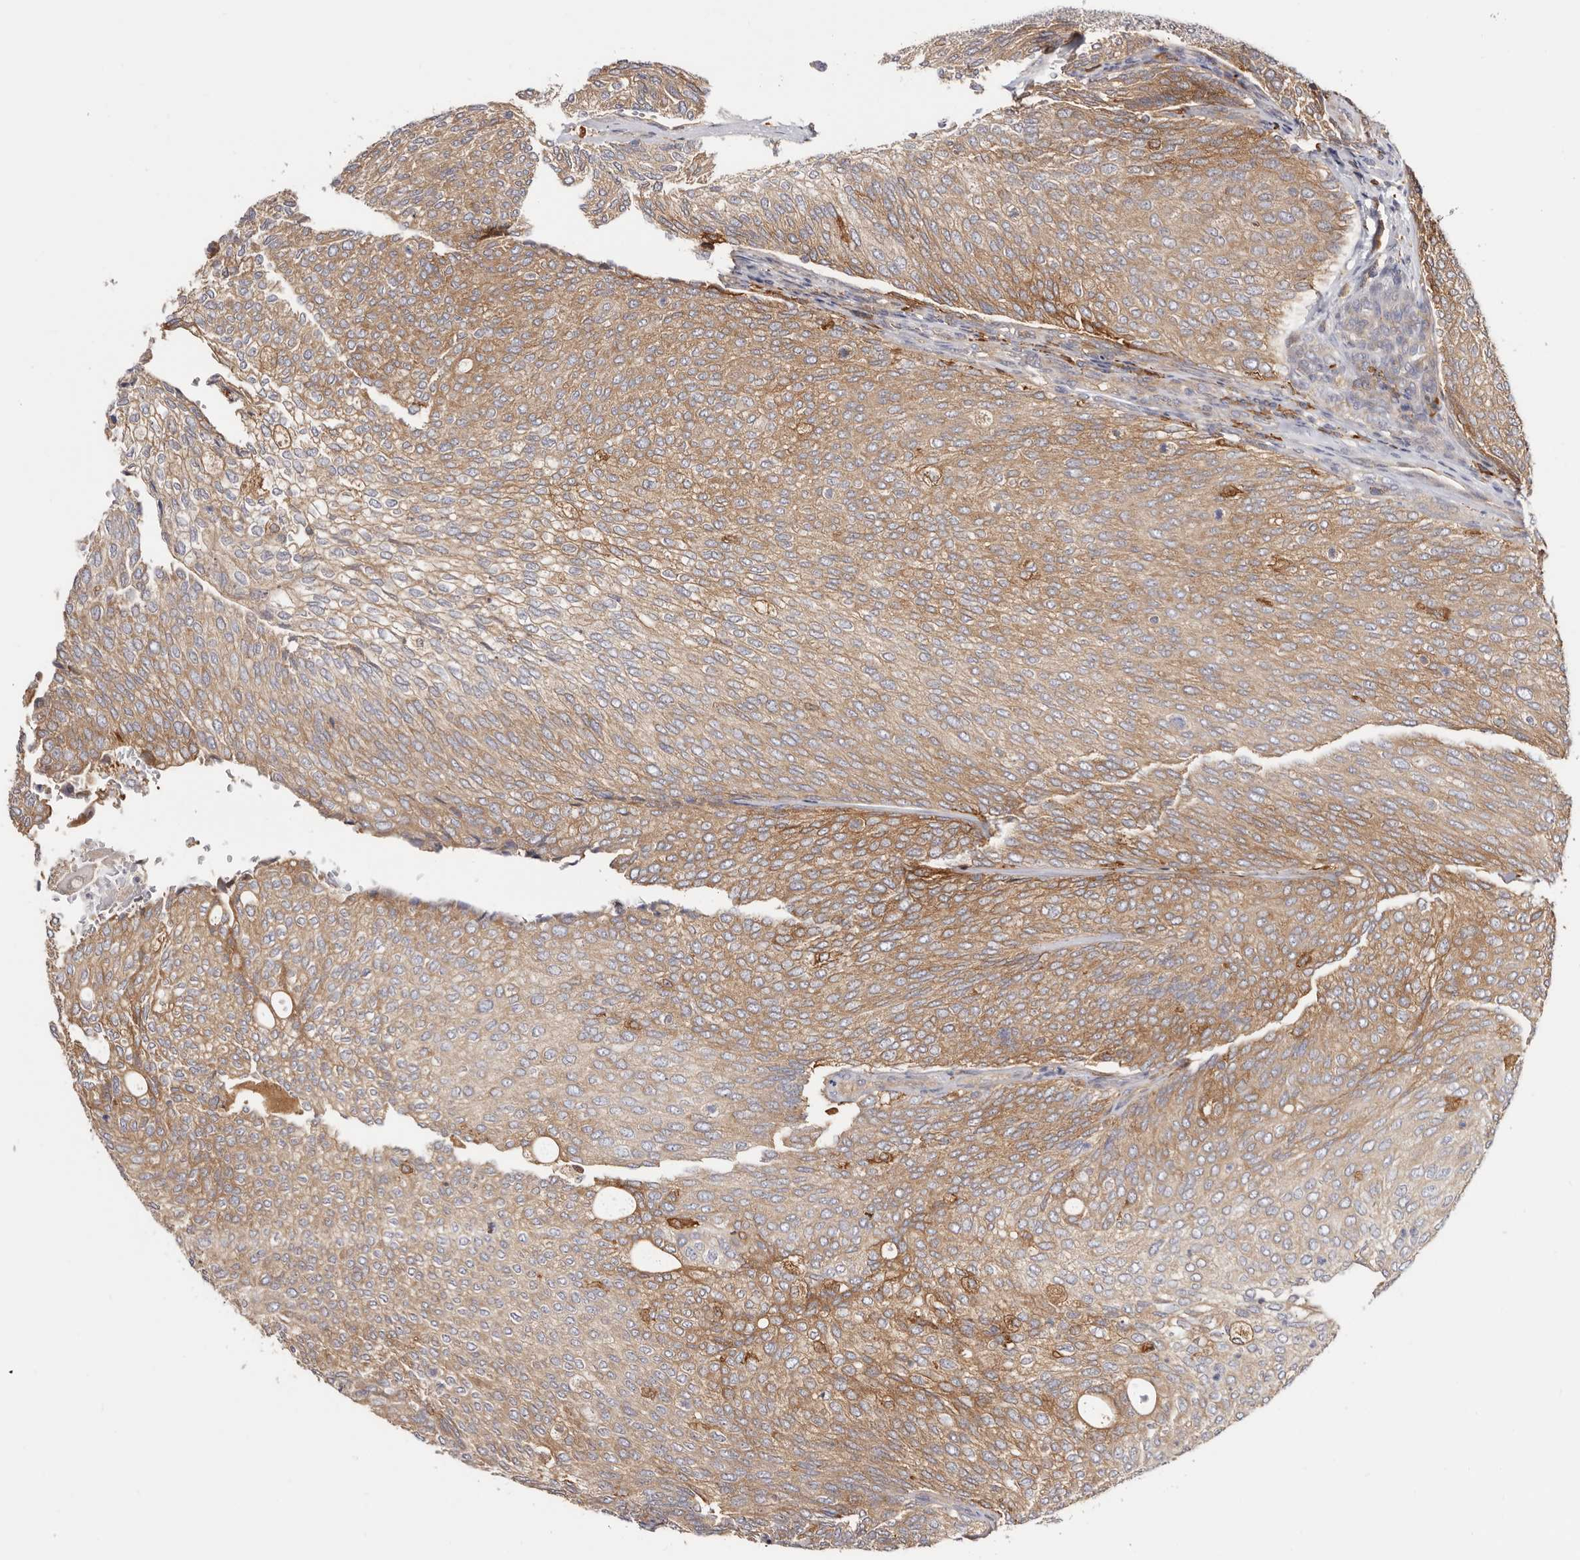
{"staining": {"intensity": "moderate", "quantity": ">75%", "location": "cytoplasmic/membranous"}, "tissue": "urothelial cancer", "cell_type": "Tumor cells", "image_type": "cancer", "snomed": [{"axis": "morphology", "description": "Urothelial carcinoma, Low grade"}, {"axis": "topography", "description": "Urinary bladder"}], "caption": "Urothelial carcinoma (low-grade) stained with a protein marker displays moderate staining in tumor cells.", "gene": "LAP3", "patient": {"sex": "female", "age": 79}}